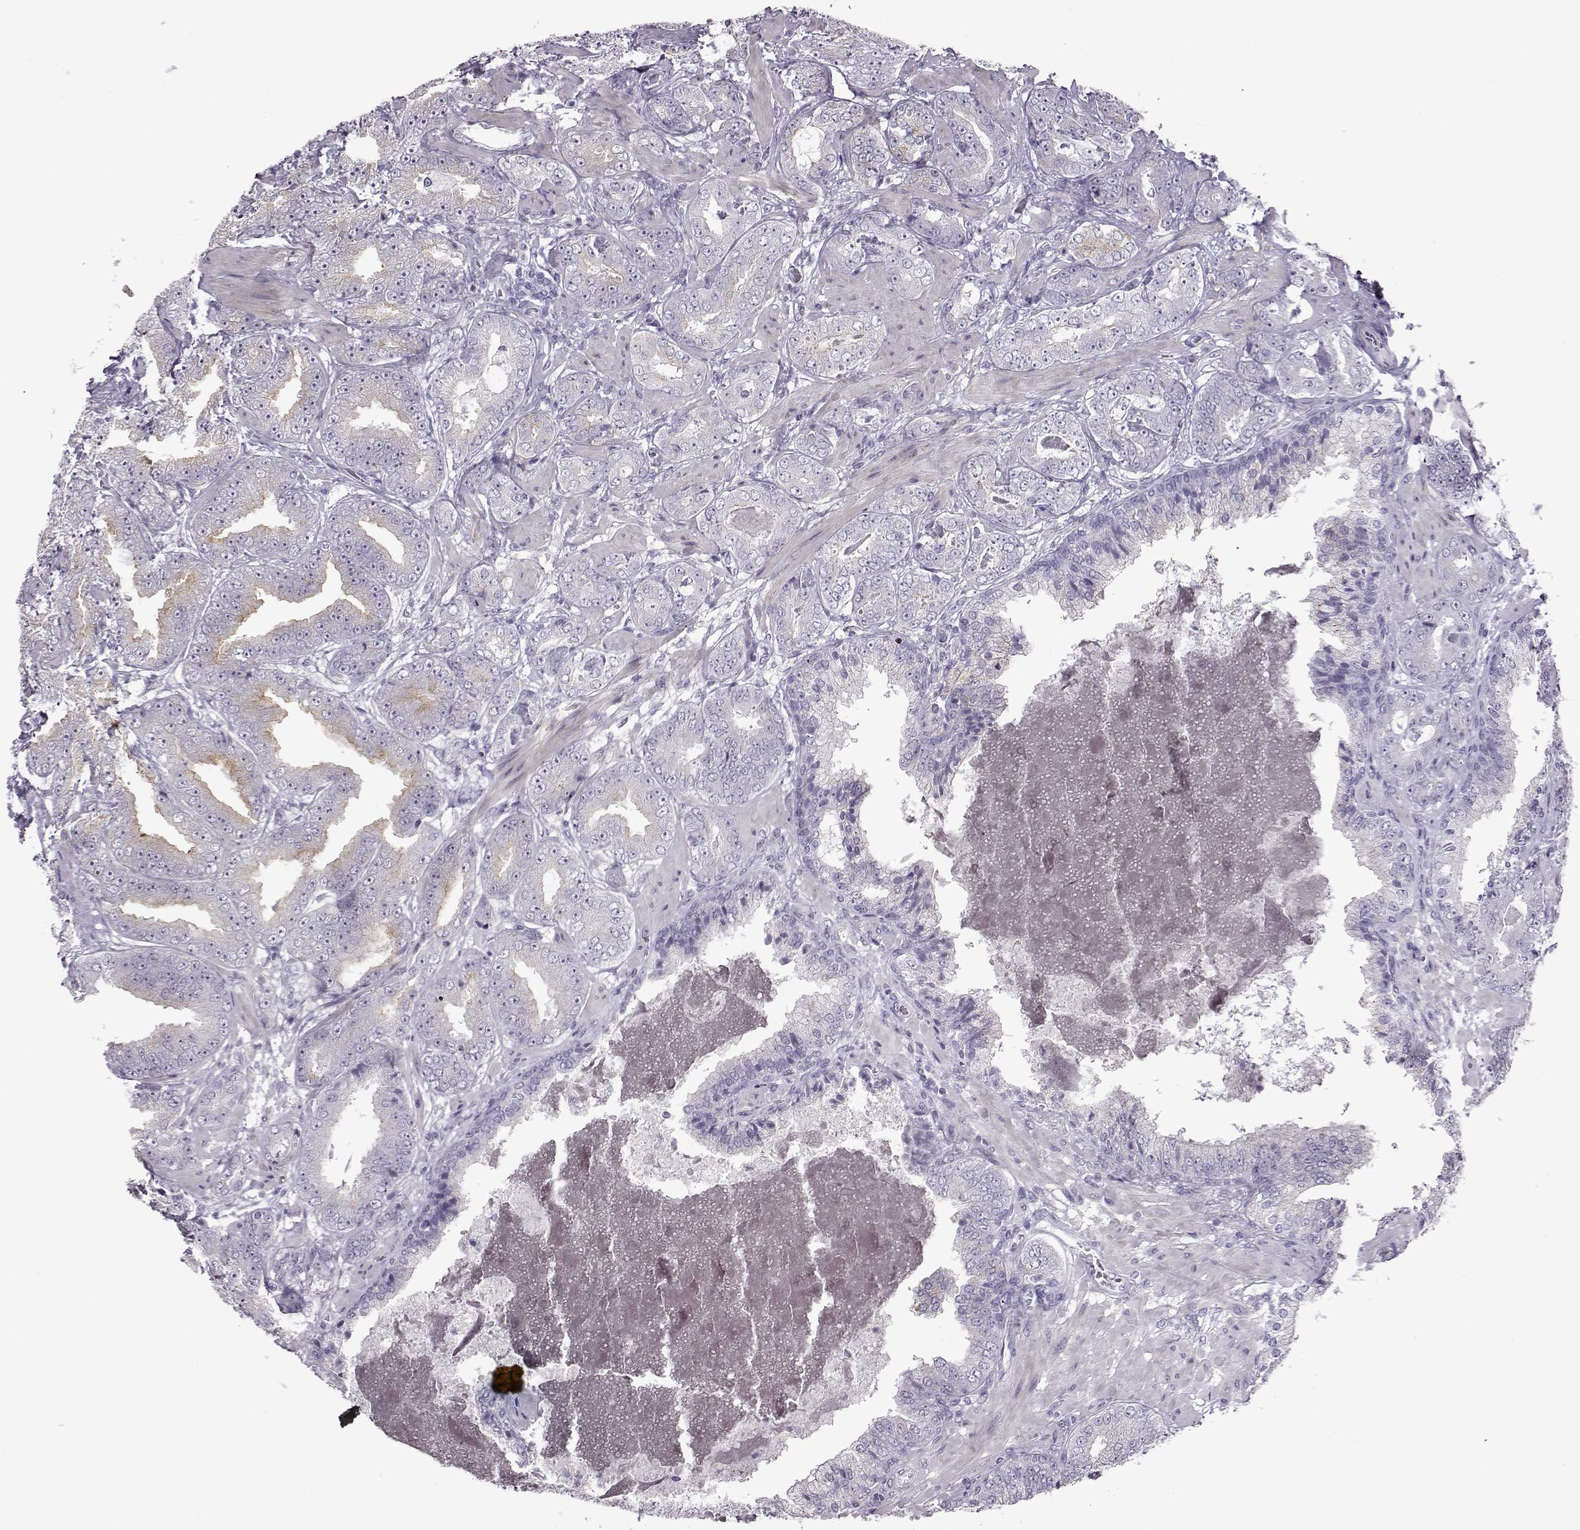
{"staining": {"intensity": "weak", "quantity": "<25%", "location": "cytoplasmic/membranous"}, "tissue": "prostate cancer", "cell_type": "Tumor cells", "image_type": "cancer", "snomed": [{"axis": "morphology", "description": "Adenocarcinoma, Low grade"}, {"axis": "topography", "description": "Prostate"}], "caption": "DAB (3,3'-diaminobenzidine) immunohistochemical staining of prostate cancer (low-grade adenocarcinoma) shows no significant staining in tumor cells.", "gene": "SLC28A2", "patient": {"sex": "male", "age": 60}}